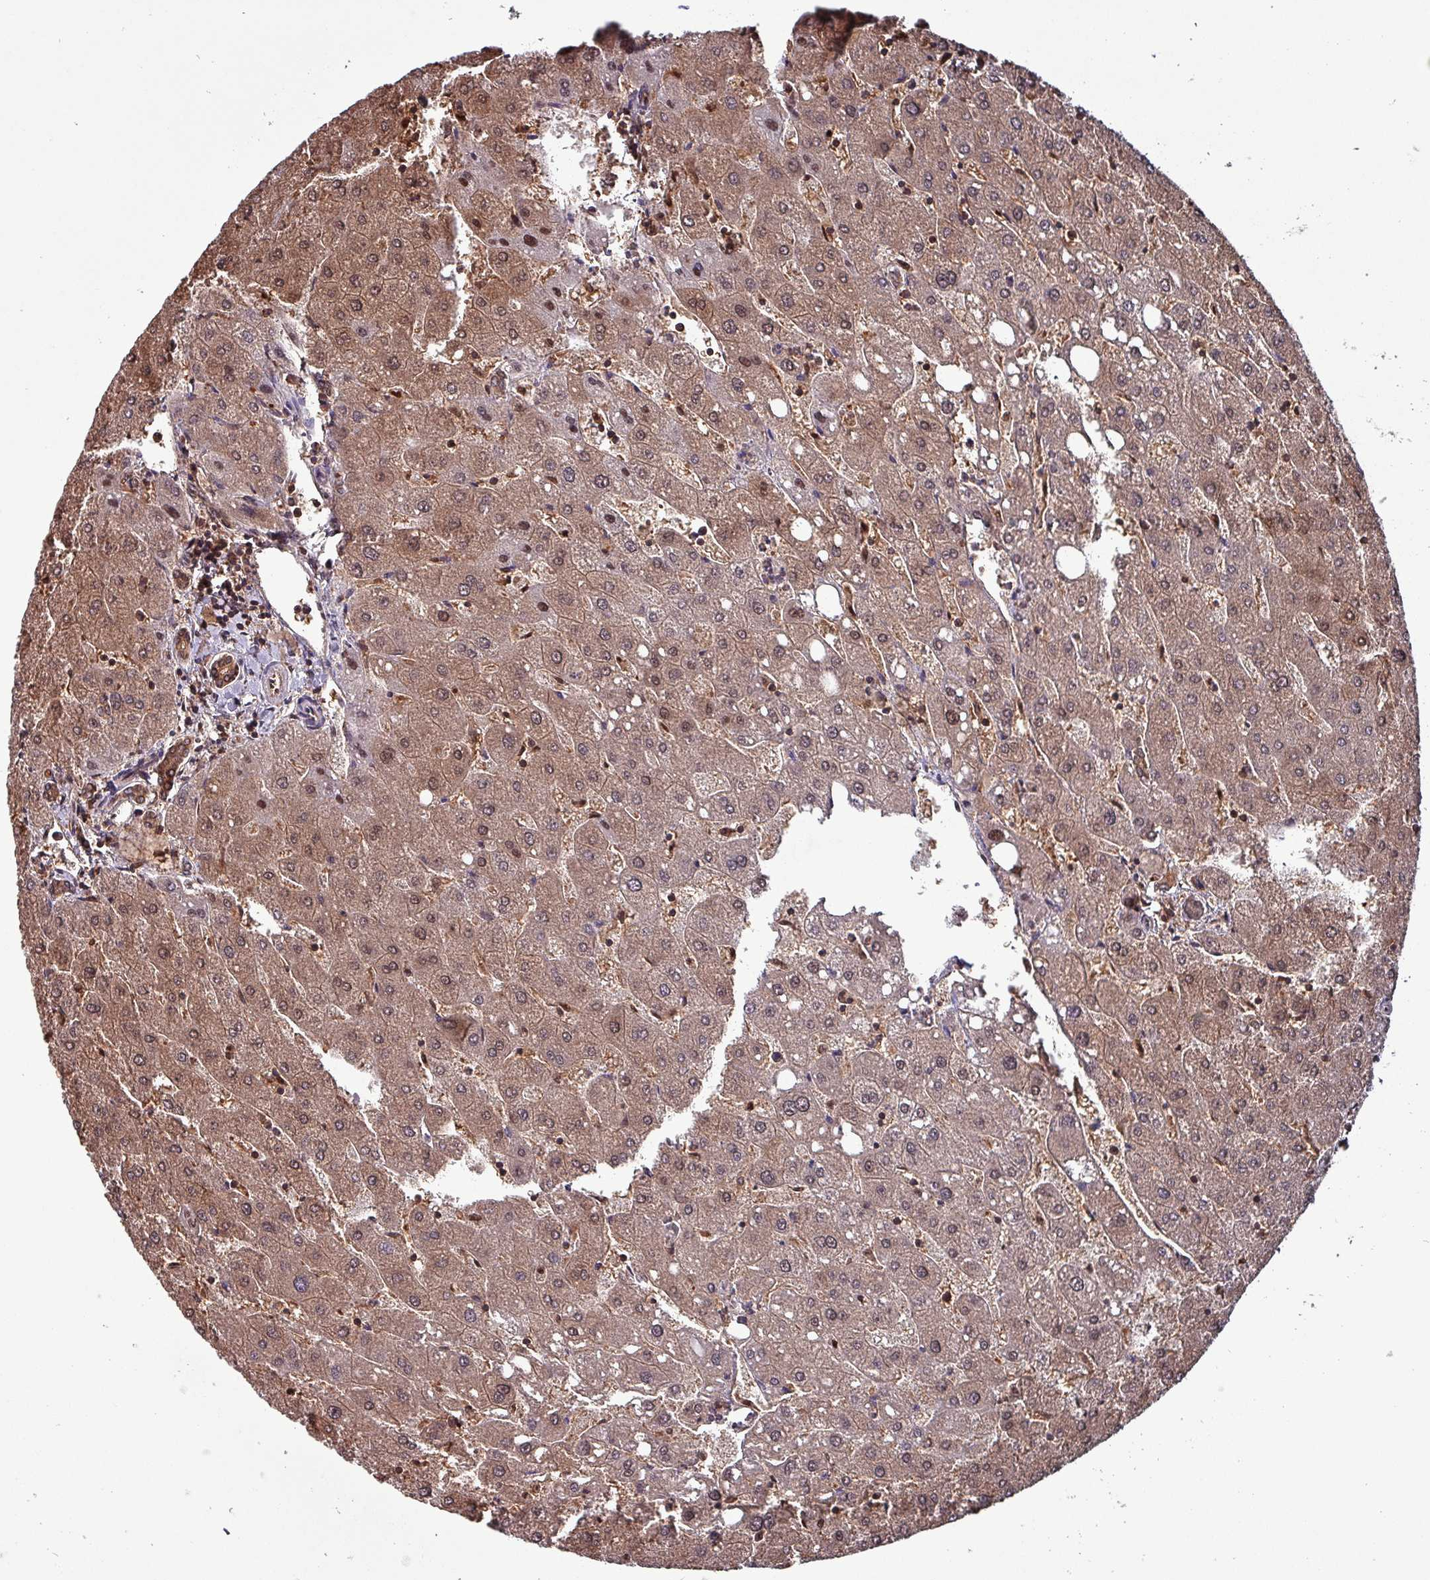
{"staining": {"intensity": "moderate", "quantity": ">75%", "location": "cytoplasmic/membranous,nuclear"}, "tissue": "liver", "cell_type": "Cholangiocytes", "image_type": "normal", "snomed": [{"axis": "morphology", "description": "Normal tissue, NOS"}, {"axis": "topography", "description": "Liver"}], "caption": "Immunohistochemistry (IHC) image of normal liver: human liver stained using immunohistochemistry reveals medium levels of moderate protein expression localized specifically in the cytoplasmic/membranous,nuclear of cholangiocytes, appearing as a cytoplasmic/membranous,nuclear brown color.", "gene": "PSMB8", "patient": {"sex": "male", "age": 67}}